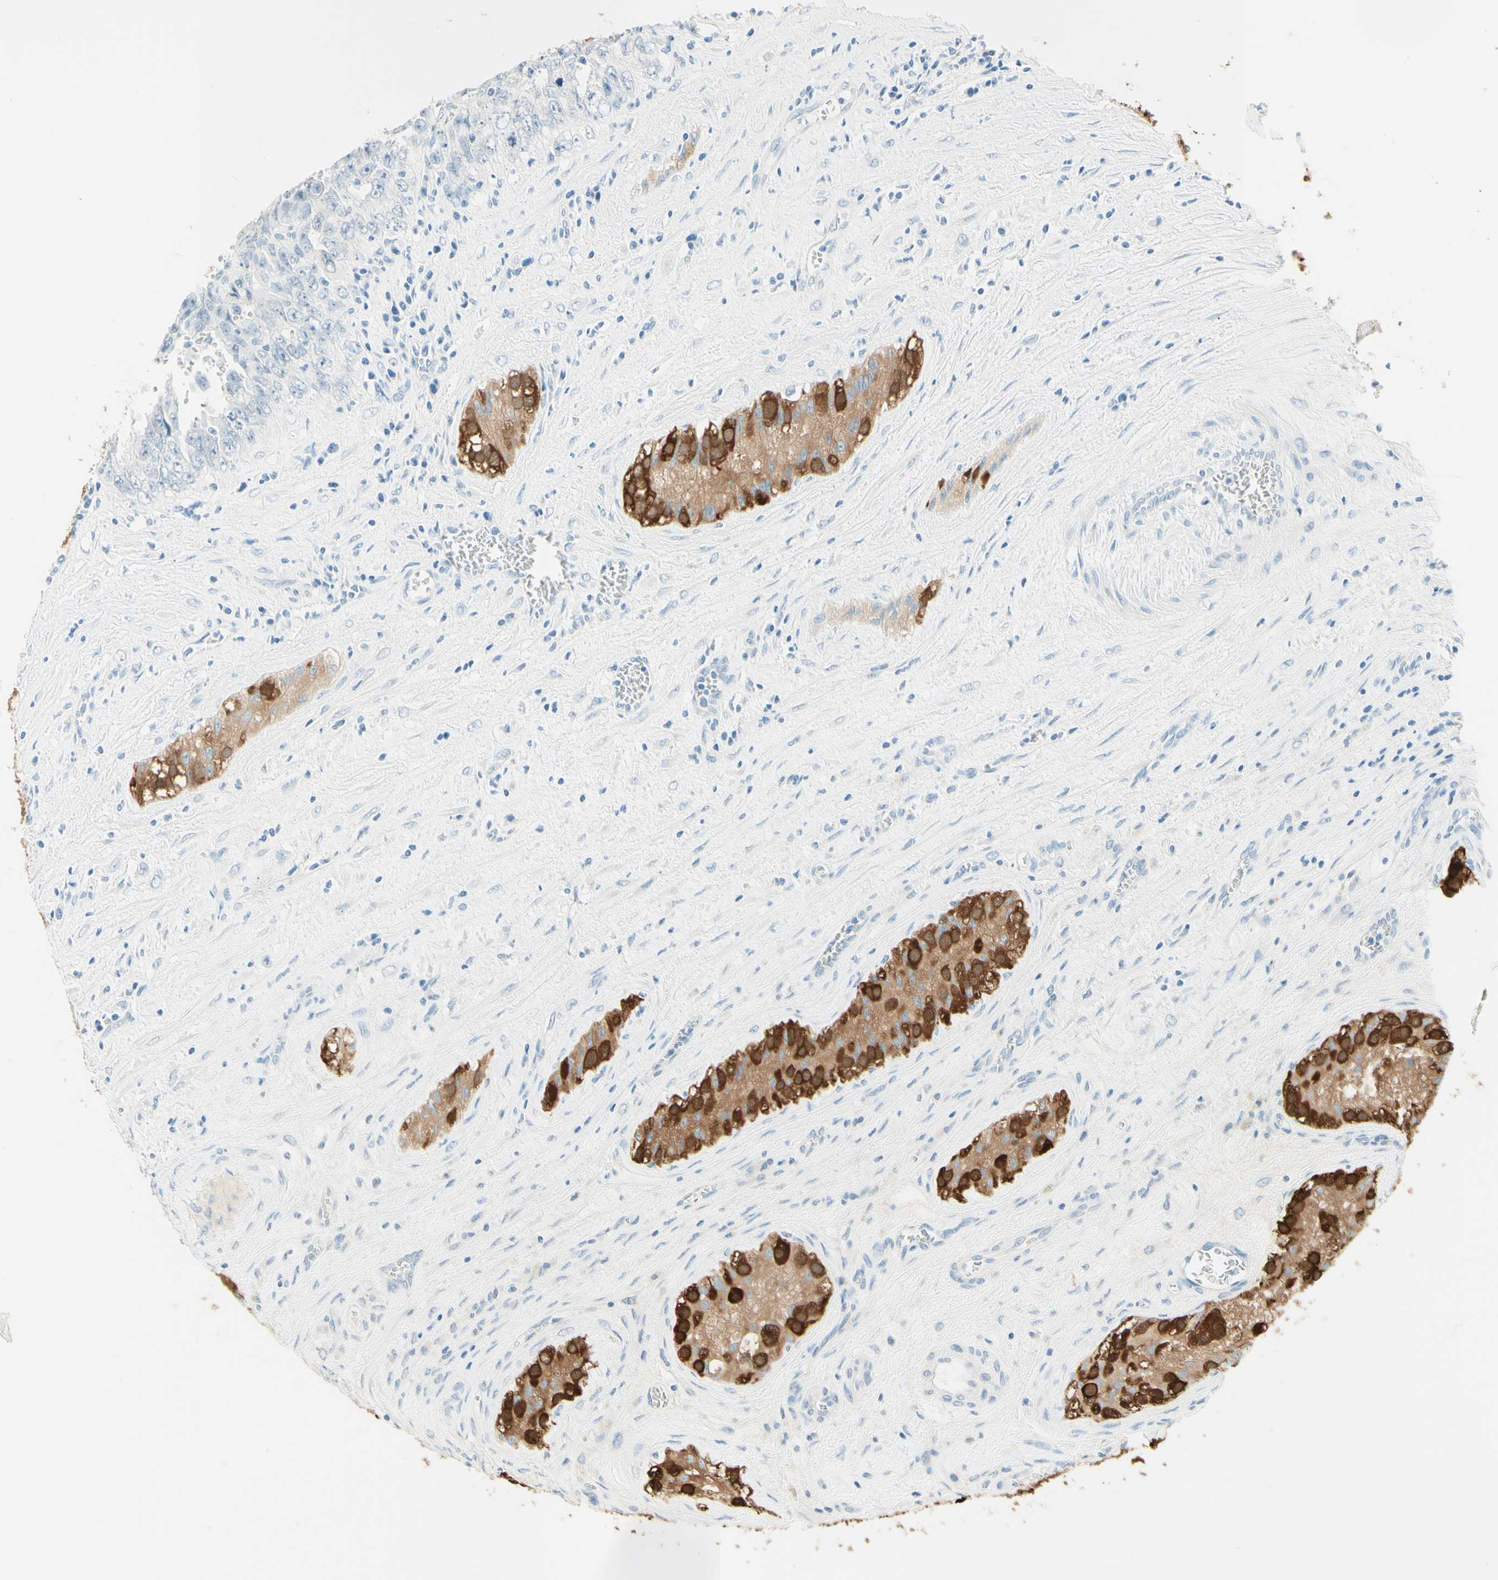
{"staining": {"intensity": "negative", "quantity": "none", "location": "none"}, "tissue": "testis cancer", "cell_type": "Tumor cells", "image_type": "cancer", "snomed": [{"axis": "morphology", "description": "Carcinoma, Embryonal, NOS"}, {"axis": "topography", "description": "Testis"}], "caption": "Tumor cells are negative for brown protein staining in testis embryonal carcinoma. Brightfield microscopy of immunohistochemistry (IHC) stained with DAB (3,3'-diaminobenzidine) (brown) and hematoxylin (blue), captured at high magnification.", "gene": "TMEM132D", "patient": {"sex": "male", "age": 28}}